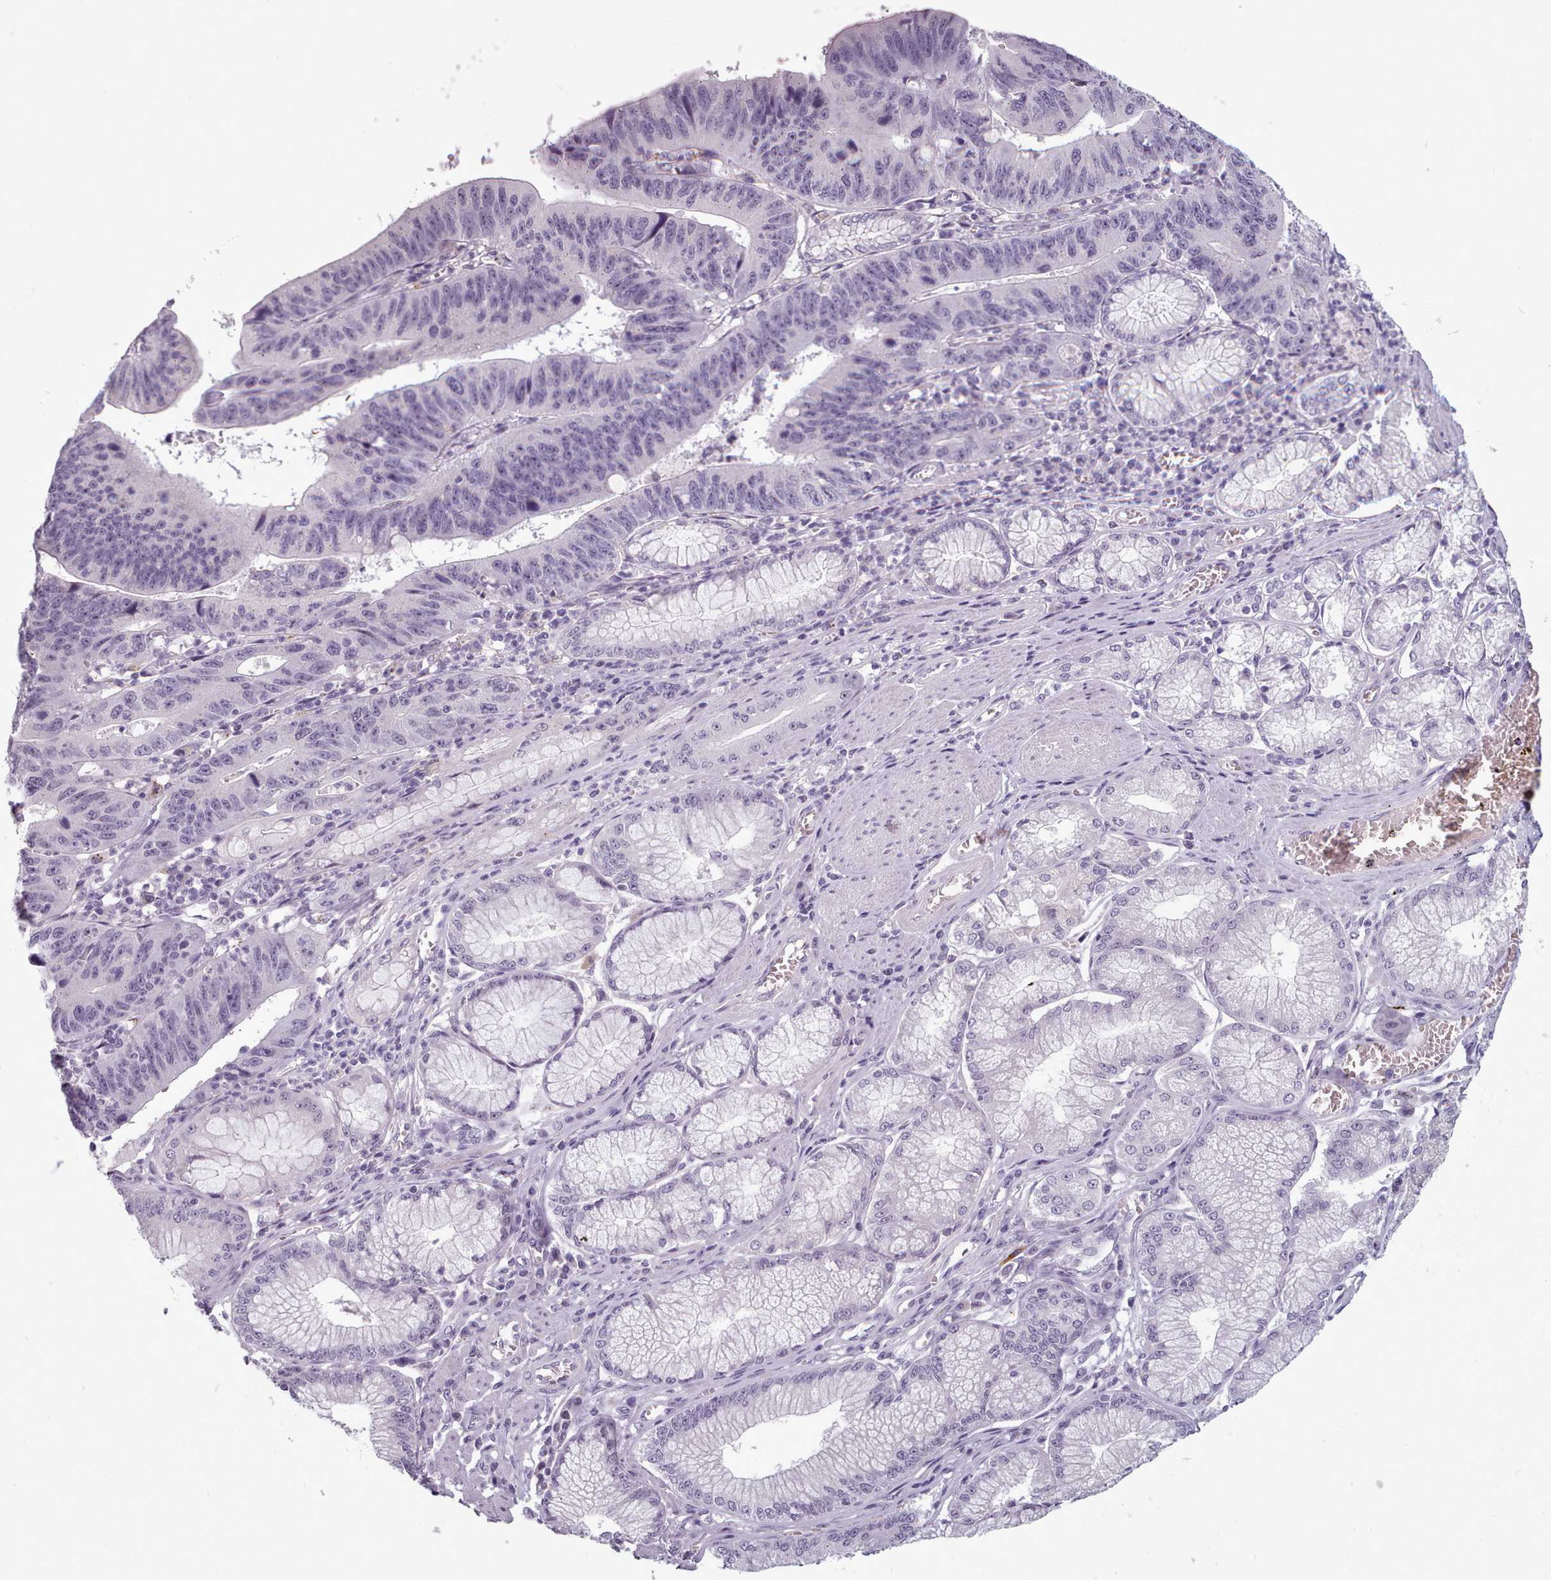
{"staining": {"intensity": "negative", "quantity": "none", "location": "none"}, "tissue": "stomach cancer", "cell_type": "Tumor cells", "image_type": "cancer", "snomed": [{"axis": "morphology", "description": "Adenocarcinoma, NOS"}, {"axis": "topography", "description": "Stomach"}], "caption": "DAB (3,3'-diaminobenzidine) immunohistochemical staining of human adenocarcinoma (stomach) demonstrates no significant expression in tumor cells.", "gene": "PBX4", "patient": {"sex": "male", "age": 59}}